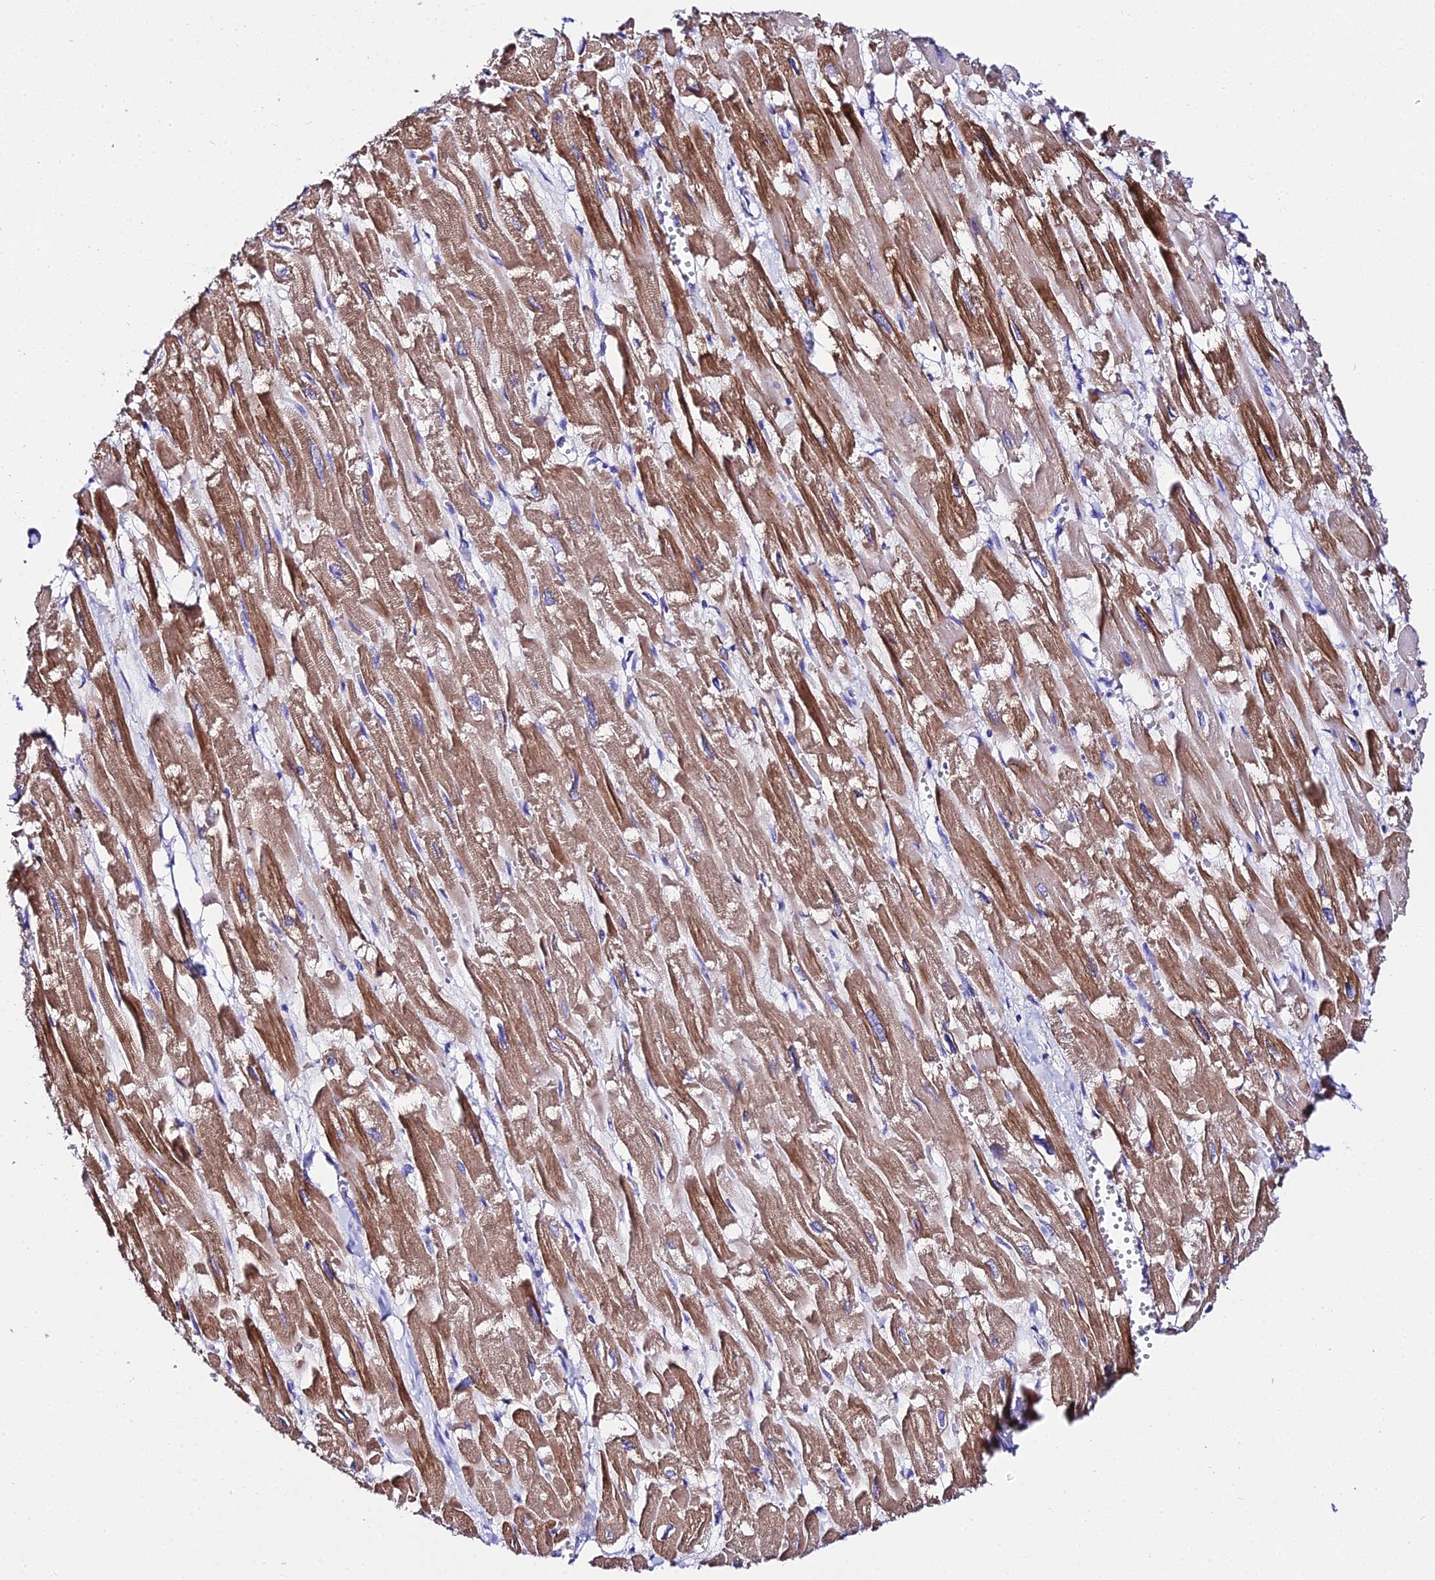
{"staining": {"intensity": "moderate", "quantity": ">75%", "location": "cytoplasmic/membranous"}, "tissue": "heart muscle", "cell_type": "Cardiomyocytes", "image_type": "normal", "snomed": [{"axis": "morphology", "description": "Normal tissue, NOS"}, {"axis": "topography", "description": "Heart"}], "caption": "Cardiomyocytes reveal medium levels of moderate cytoplasmic/membranous positivity in about >75% of cells in normal heart muscle. Nuclei are stained in blue.", "gene": "TMEM117", "patient": {"sex": "male", "age": 54}}